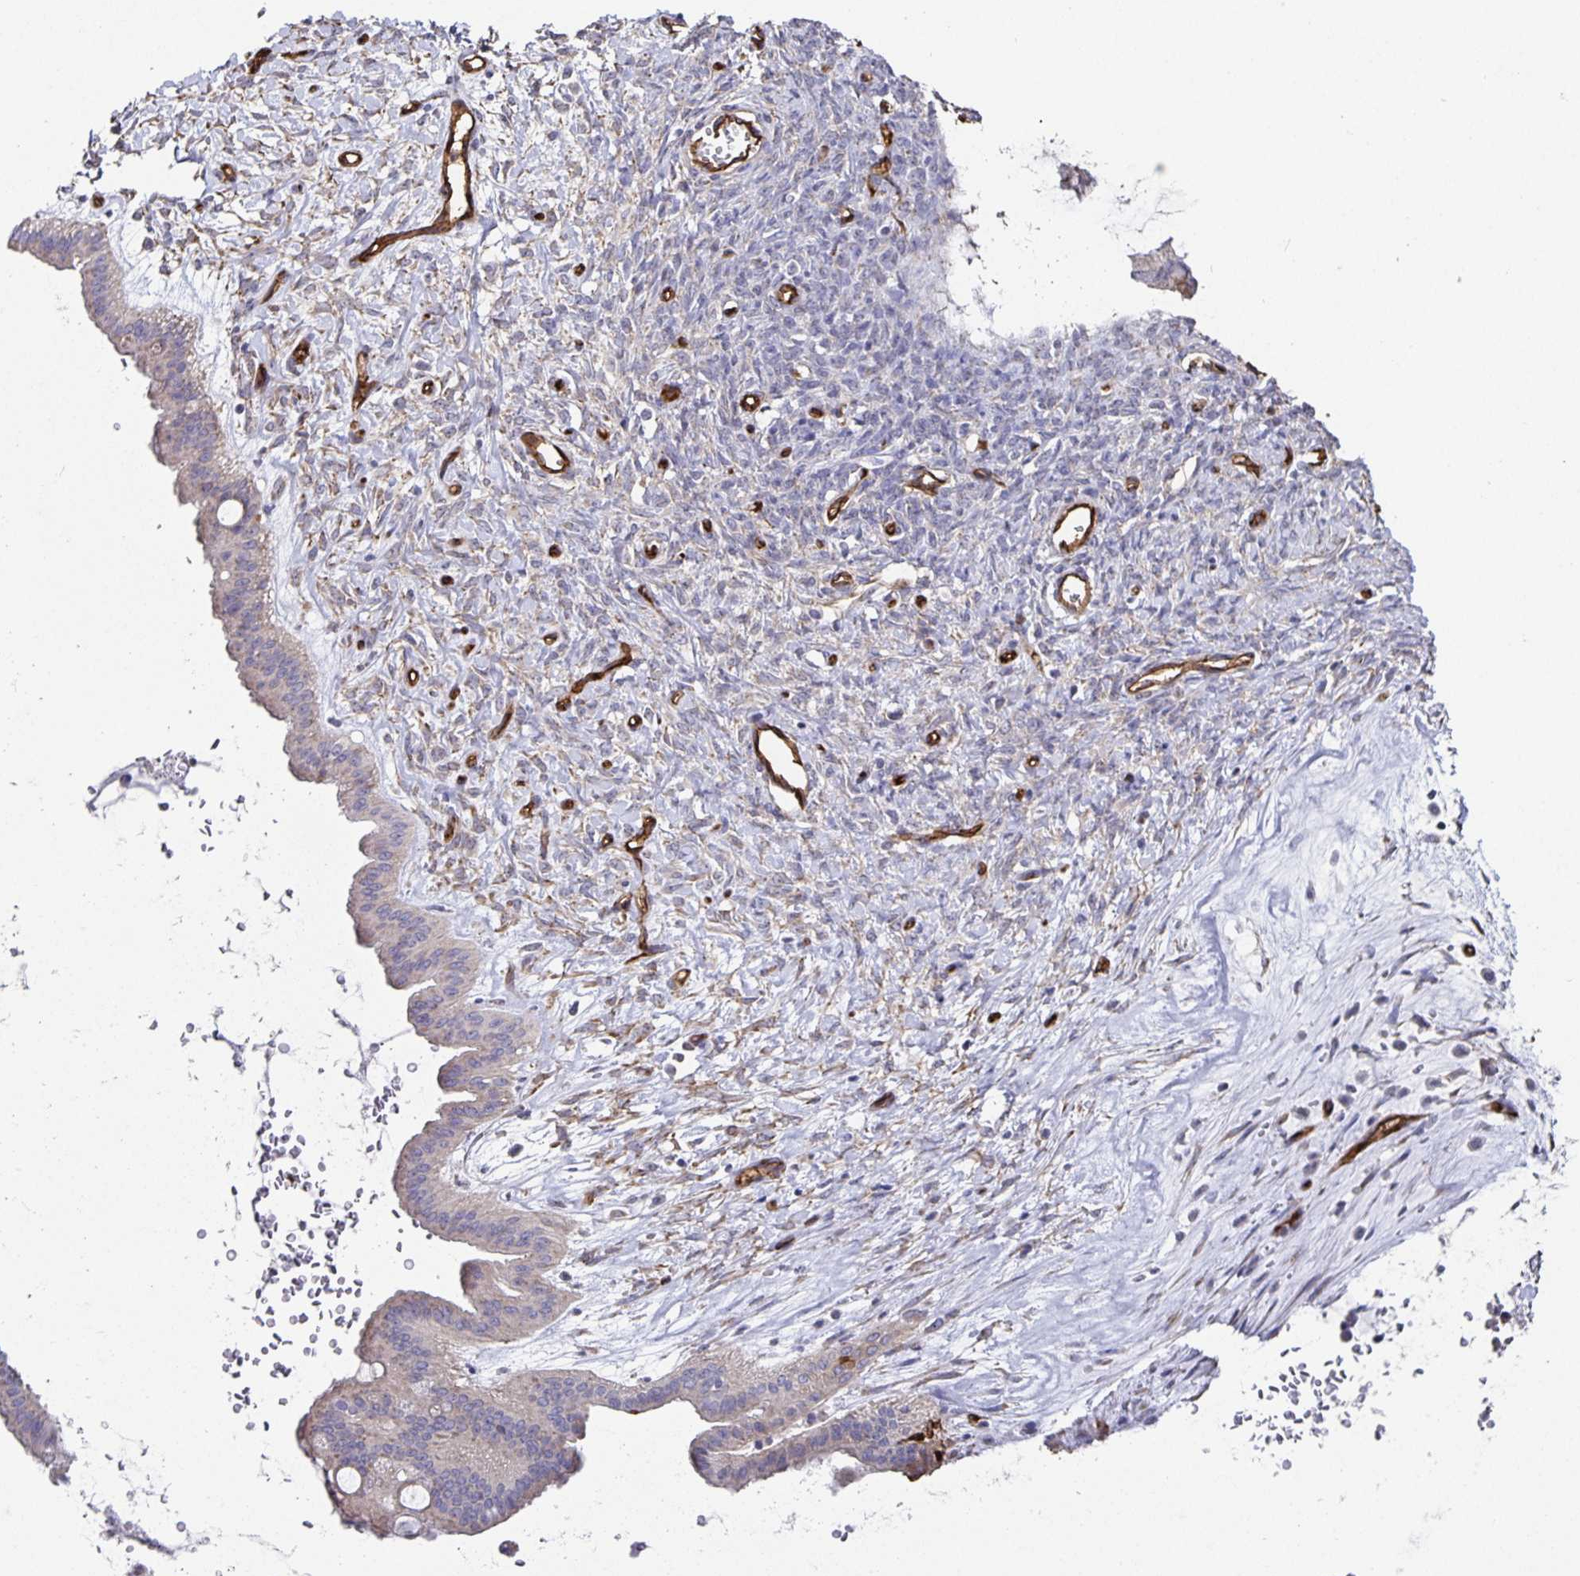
{"staining": {"intensity": "negative", "quantity": "none", "location": "none"}, "tissue": "ovarian cancer", "cell_type": "Tumor cells", "image_type": "cancer", "snomed": [{"axis": "morphology", "description": "Cystadenocarcinoma, mucinous, NOS"}, {"axis": "topography", "description": "Ovary"}], "caption": "Immunohistochemistry (IHC) histopathology image of neoplastic tissue: ovarian mucinous cystadenocarcinoma stained with DAB (3,3'-diaminobenzidine) exhibits no significant protein staining in tumor cells.", "gene": "PODXL", "patient": {"sex": "female", "age": 73}}